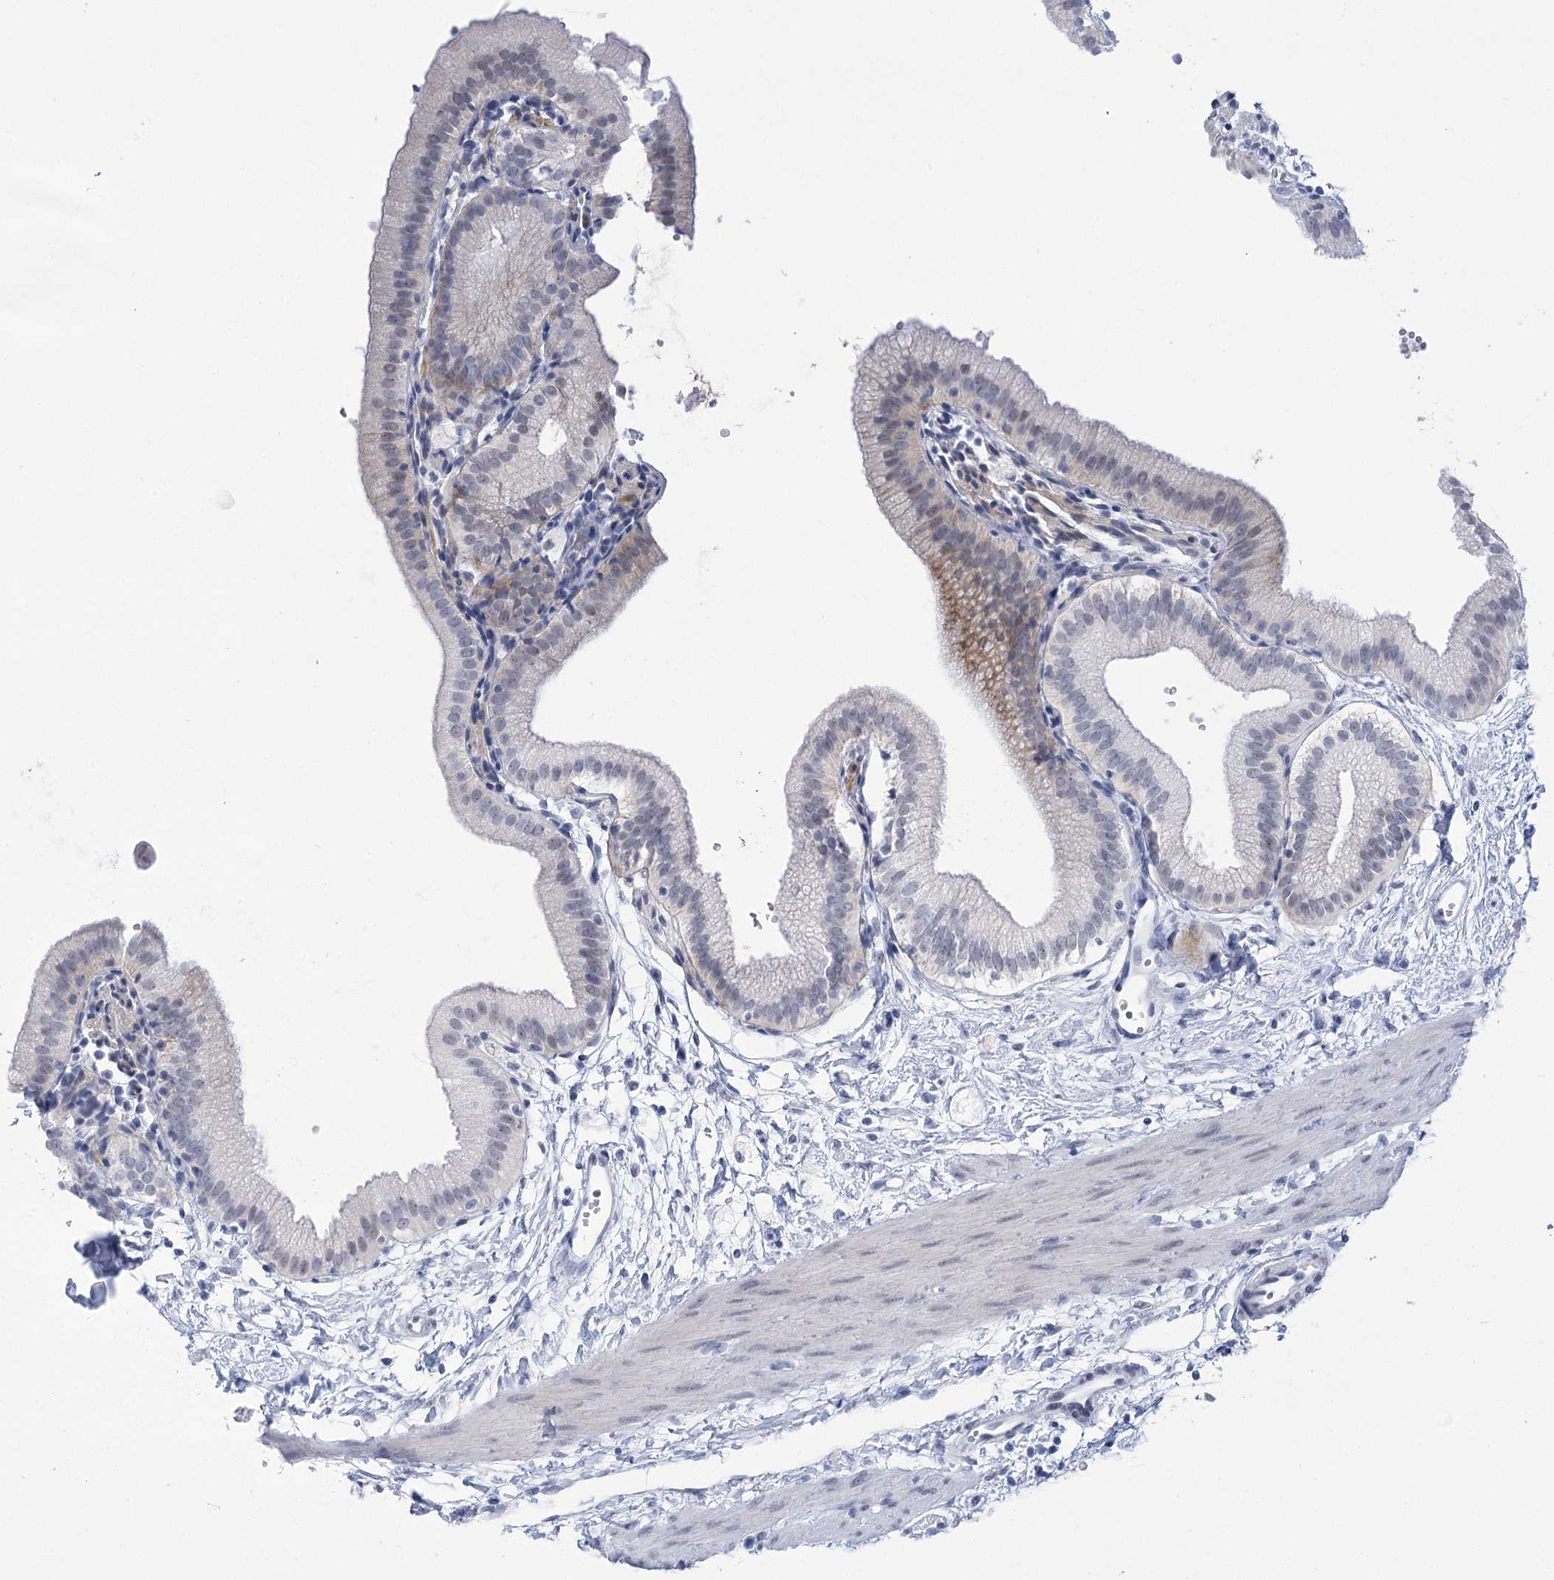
{"staining": {"intensity": "moderate", "quantity": "<25%", "location": "cytoplasmic/membranous"}, "tissue": "gallbladder", "cell_type": "Glandular cells", "image_type": "normal", "snomed": [{"axis": "morphology", "description": "Normal tissue, NOS"}, {"axis": "topography", "description": "Gallbladder"}], "caption": "IHC histopathology image of normal gallbladder: human gallbladder stained using immunohistochemistry displays low levels of moderate protein expression localized specifically in the cytoplasmic/membranous of glandular cells, appearing as a cytoplasmic/membranous brown color.", "gene": "HORMAD1", "patient": {"sex": "male", "age": 55}}